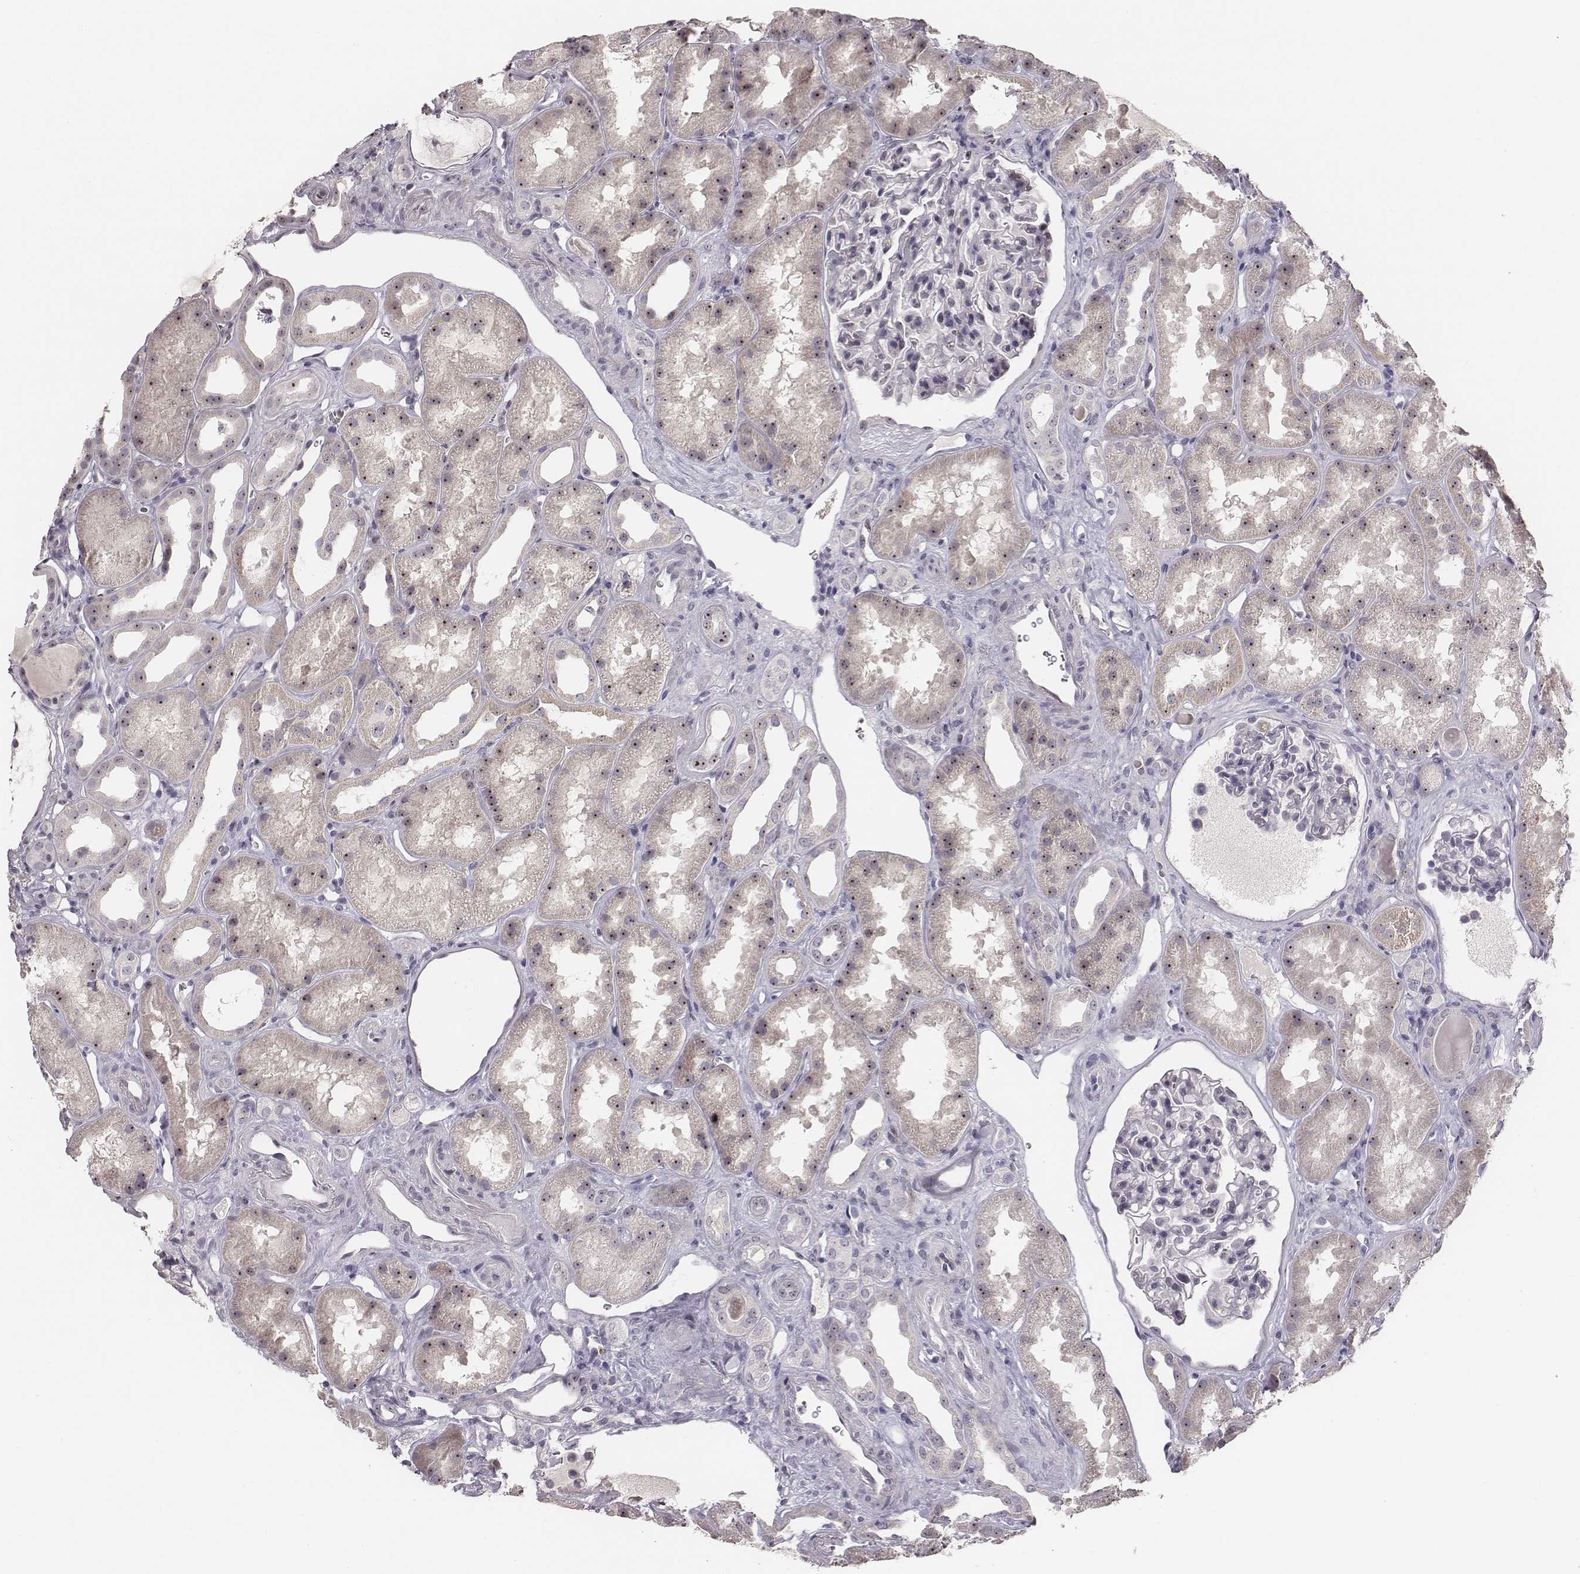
{"staining": {"intensity": "negative", "quantity": "none", "location": "none"}, "tissue": "kidney", "cell_type": "Cells in glomeruli", "image_type": "normal", "snomed": [{"axis": "morphology", "description": "Normal tissue, NOS"}, {"axis": "topography", "description": "Kidney"}], "caption": "This photomicrograph is of normal kidney stained with IHC to label a protein in brown with the nuclei are counter-stained blue. There is no positivity in cells in glomeruli.", "gene": "NIFK", "patient": {"sex": "male", "age": 61}}